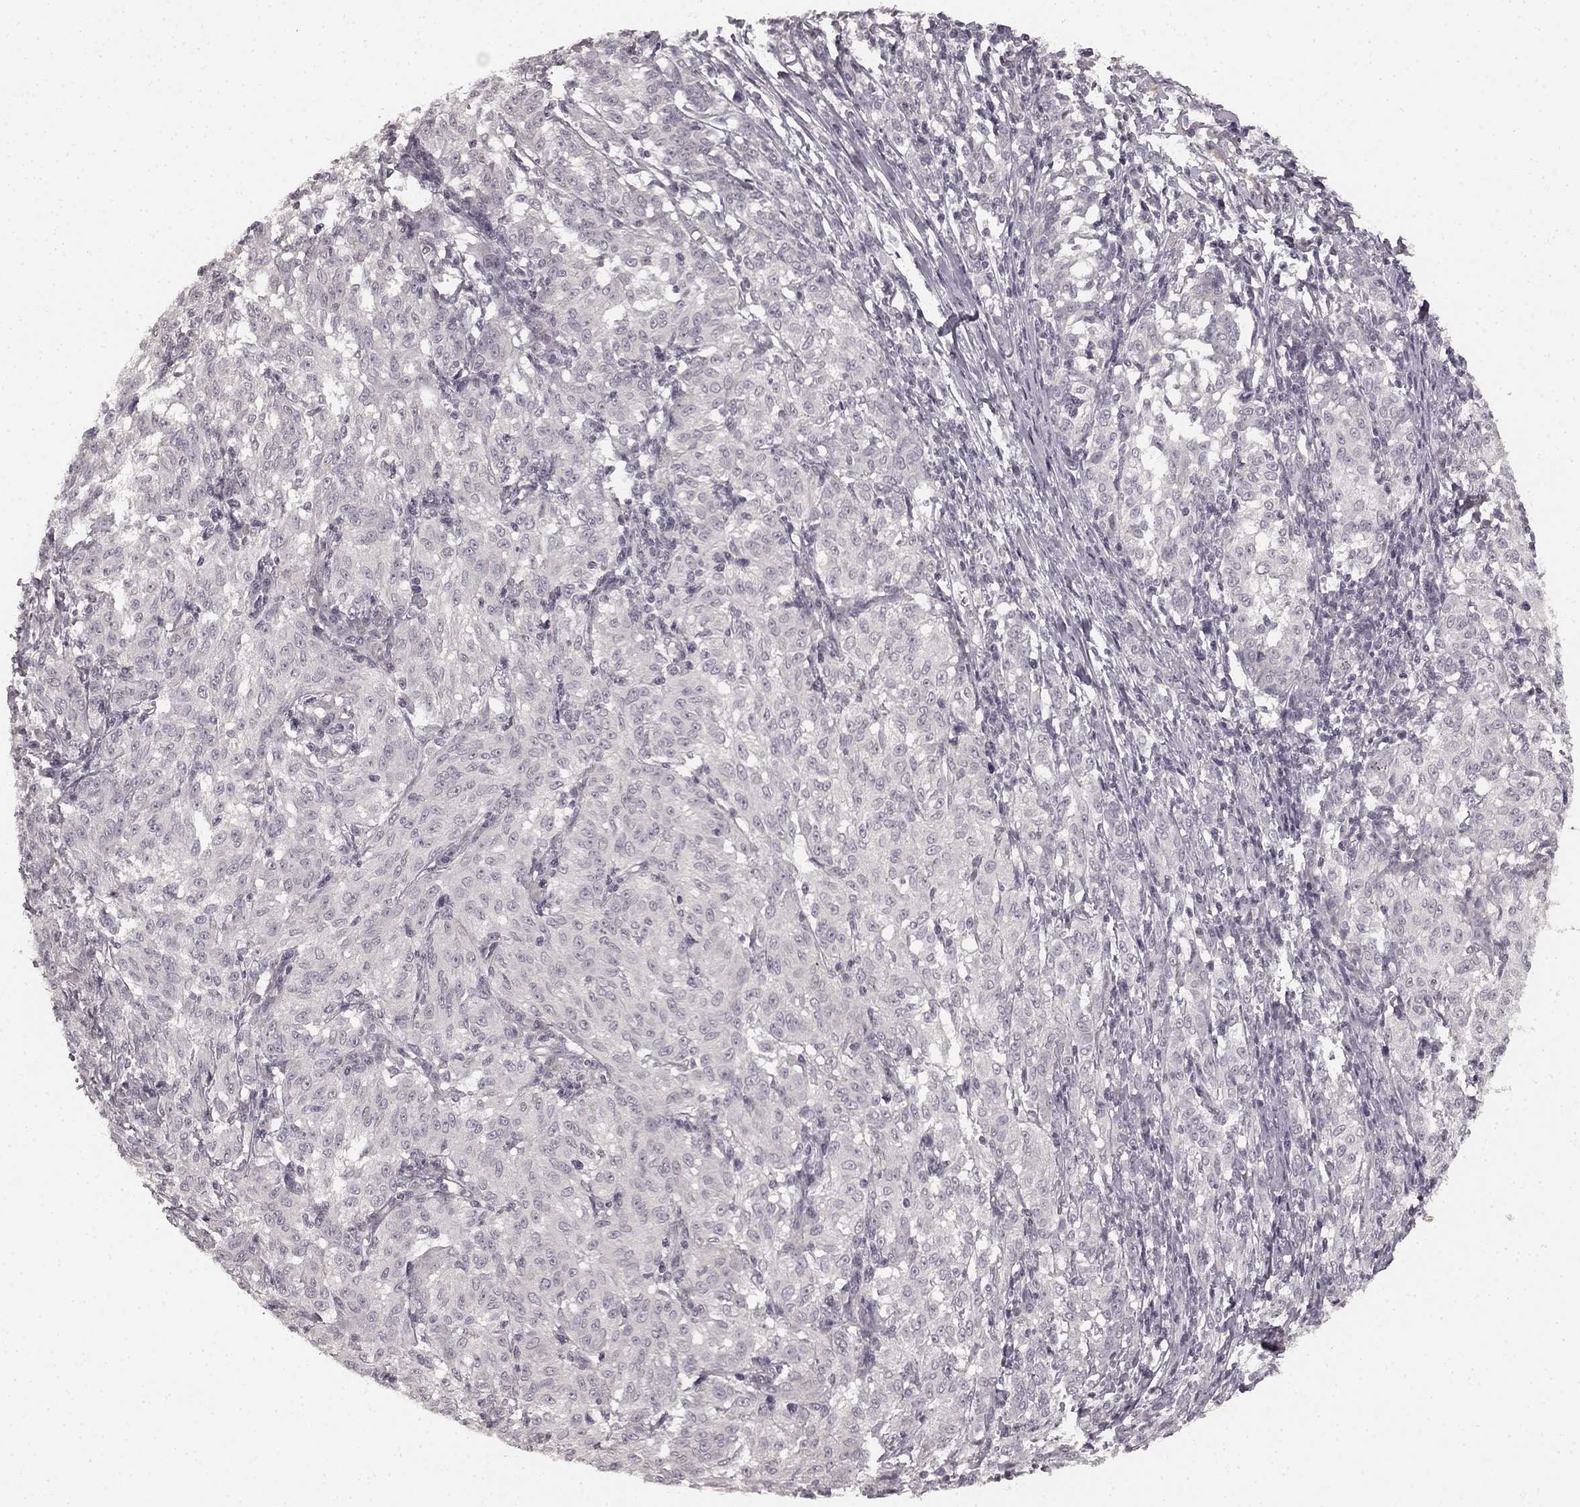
{"staining": {"intensity": "negative", "quantity": "none", "location": "none"}, "tissue": "melanoma", "cell_type": "Tumor cells", "image_type": "cancer", "snomed": [{"axis": "morphology", "description": "Malignant melanoma, NOS"}, {"axis": "topography", "description": "Skin"}], "caption": "Immunohistochemistry (IHC) histopathology image of melanoma stained for a protein (brown), which reveals no staining in tumor cells. The staining was performed using DAB (3,3'-diaminobenzidine) to visualize the protein expression in brown, while the nuclei were stained in blue with hematoxylin (Magnification: 20x).", "gene": "HCN4", "patient": {"sex": "female", "age": 72}}